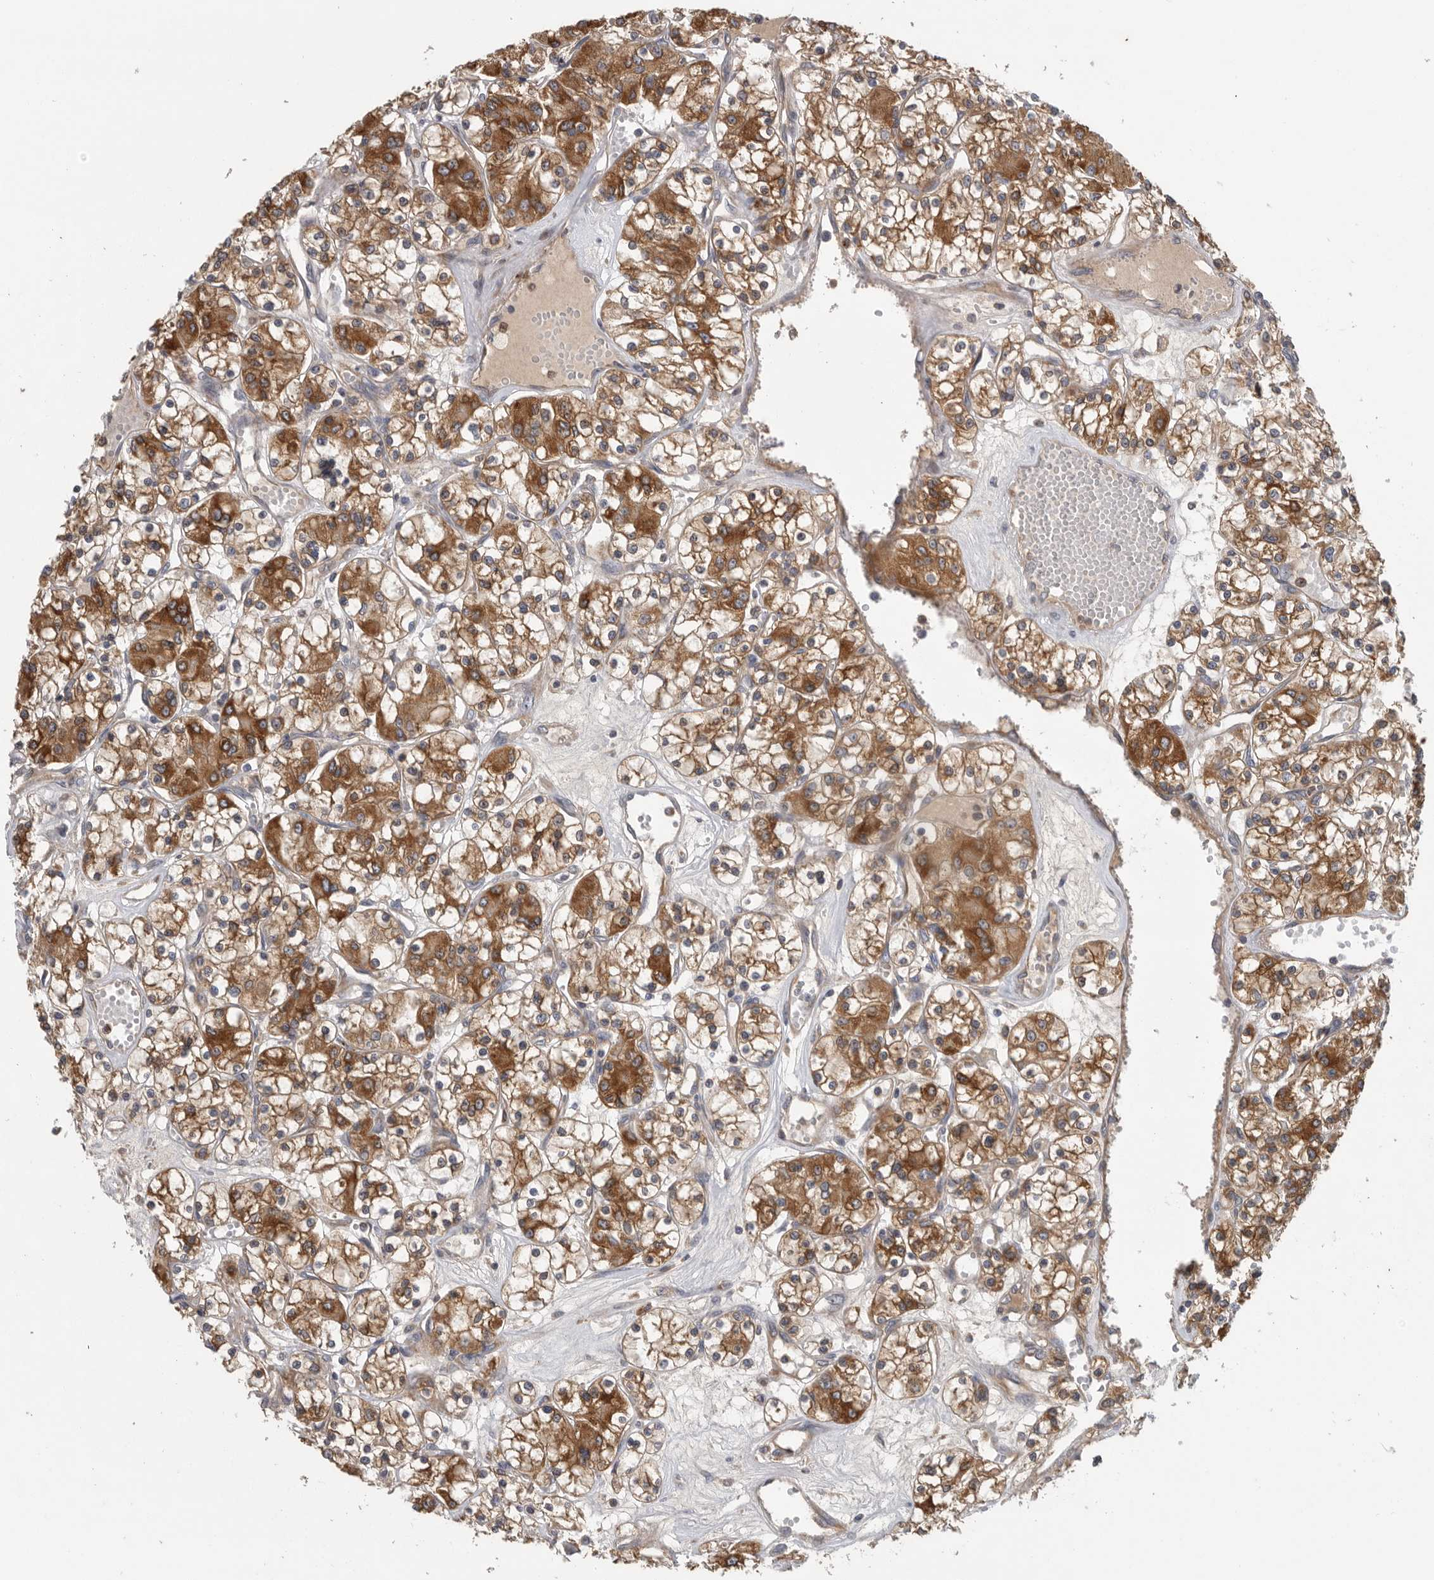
{"staining": {"intensity": "strong", "quantity": "25%-75%", "location": "cytoplasmic/membranous"}, "tissue": "renal cancer", "cell_type": "Tumor cells", "image_type": "cancer", "snomed": [{"axis": "morphology", "description": "Adenocarcinoma, NOS"}, {"axis": "topography", "description": "Kidney"}], "caption": "Renal cancer stained for a protein (brown) displays strong cytoplasmic/membranous positive positivity in approximately 25%-75% of tumor cells.", "gene": "C1orf109", "patient": {"sex": "female", "age": 59}}